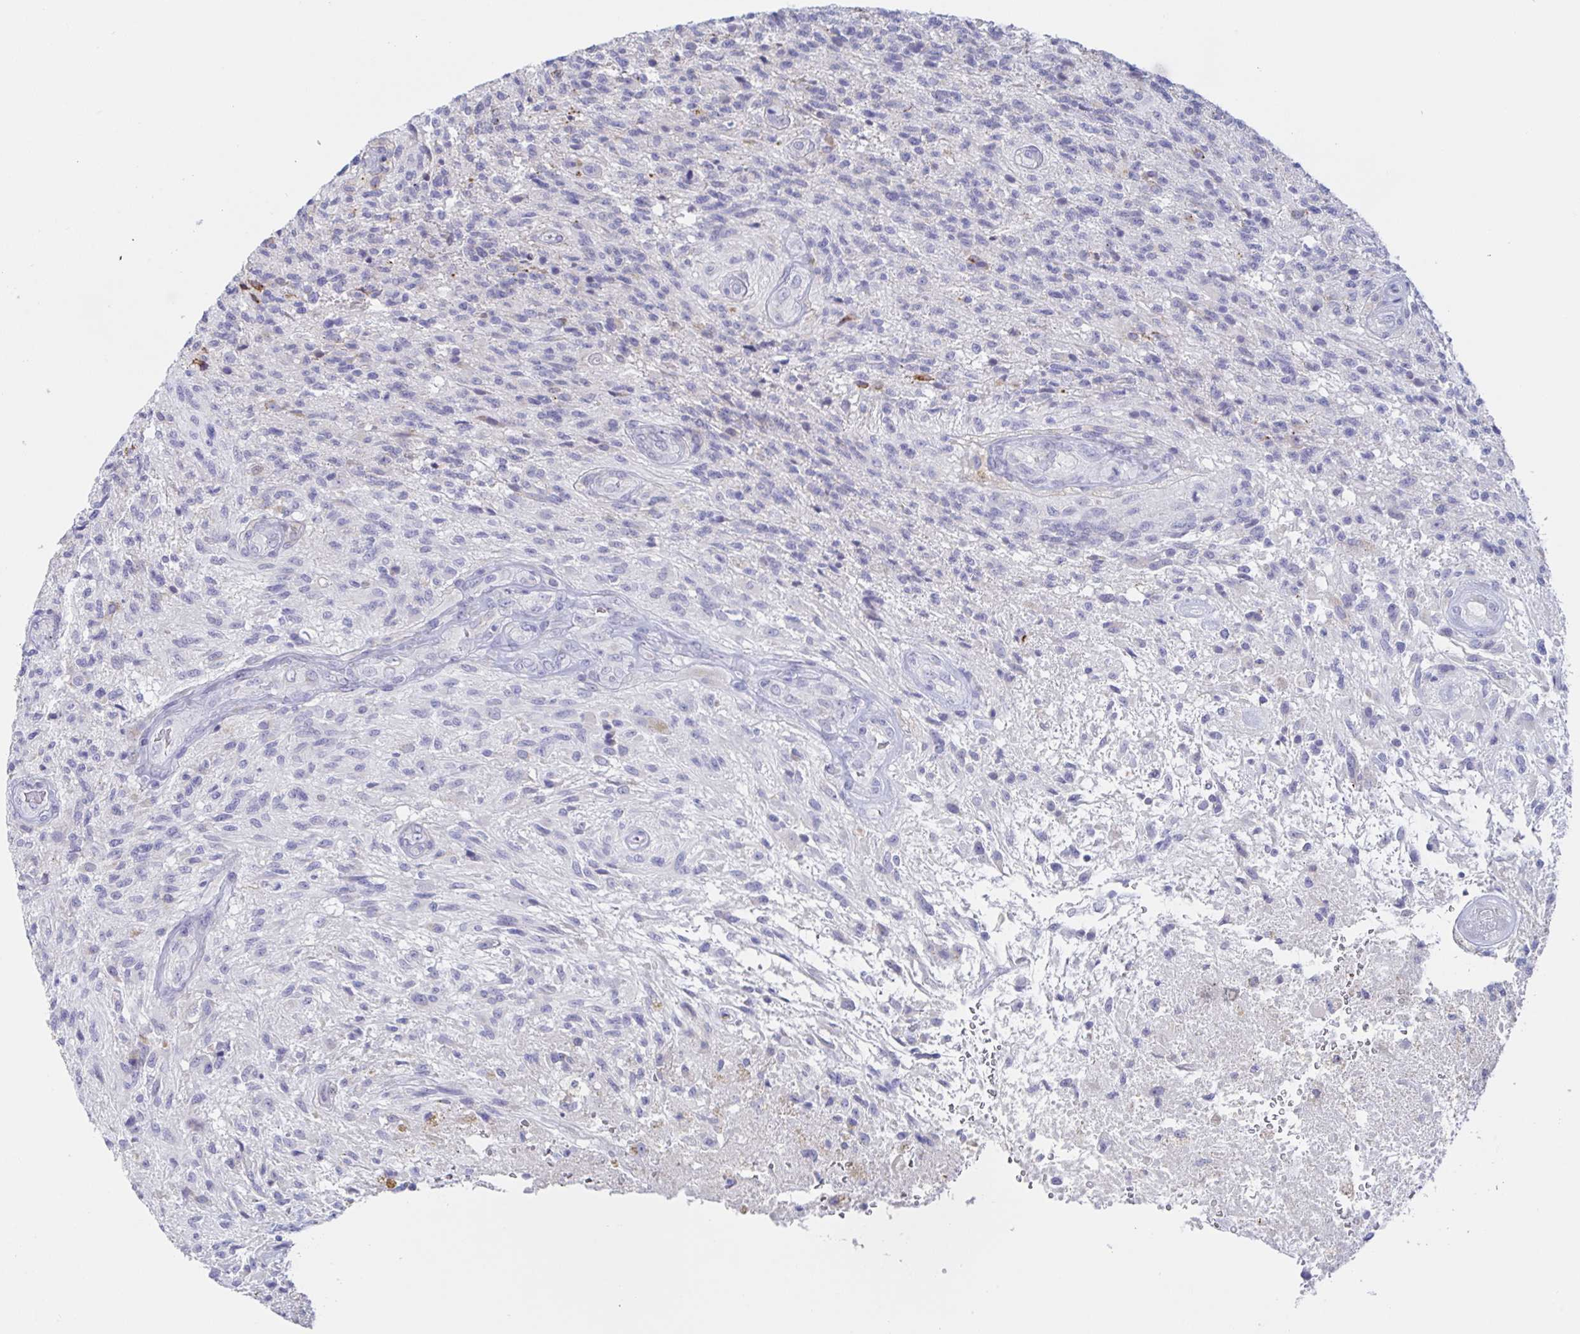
{"staining": {"intensity": "negative", "quantity": "none", "location": "none"}, "tissue": "glioma", "cell_type": "Tumor cells", "image_type": "cancer", "snomed": [{"axis": "morphology", "description": "Glioma, malignant, High grade"}, {"axis": "topography", "description": "Brain"}], "caption": "IHC photomicrograph of glioma stained for a protein (brown), which shows no positivity in tumor cells.", "gene": "SIAH3", "patient": {"sex": "male", "age": 56}}